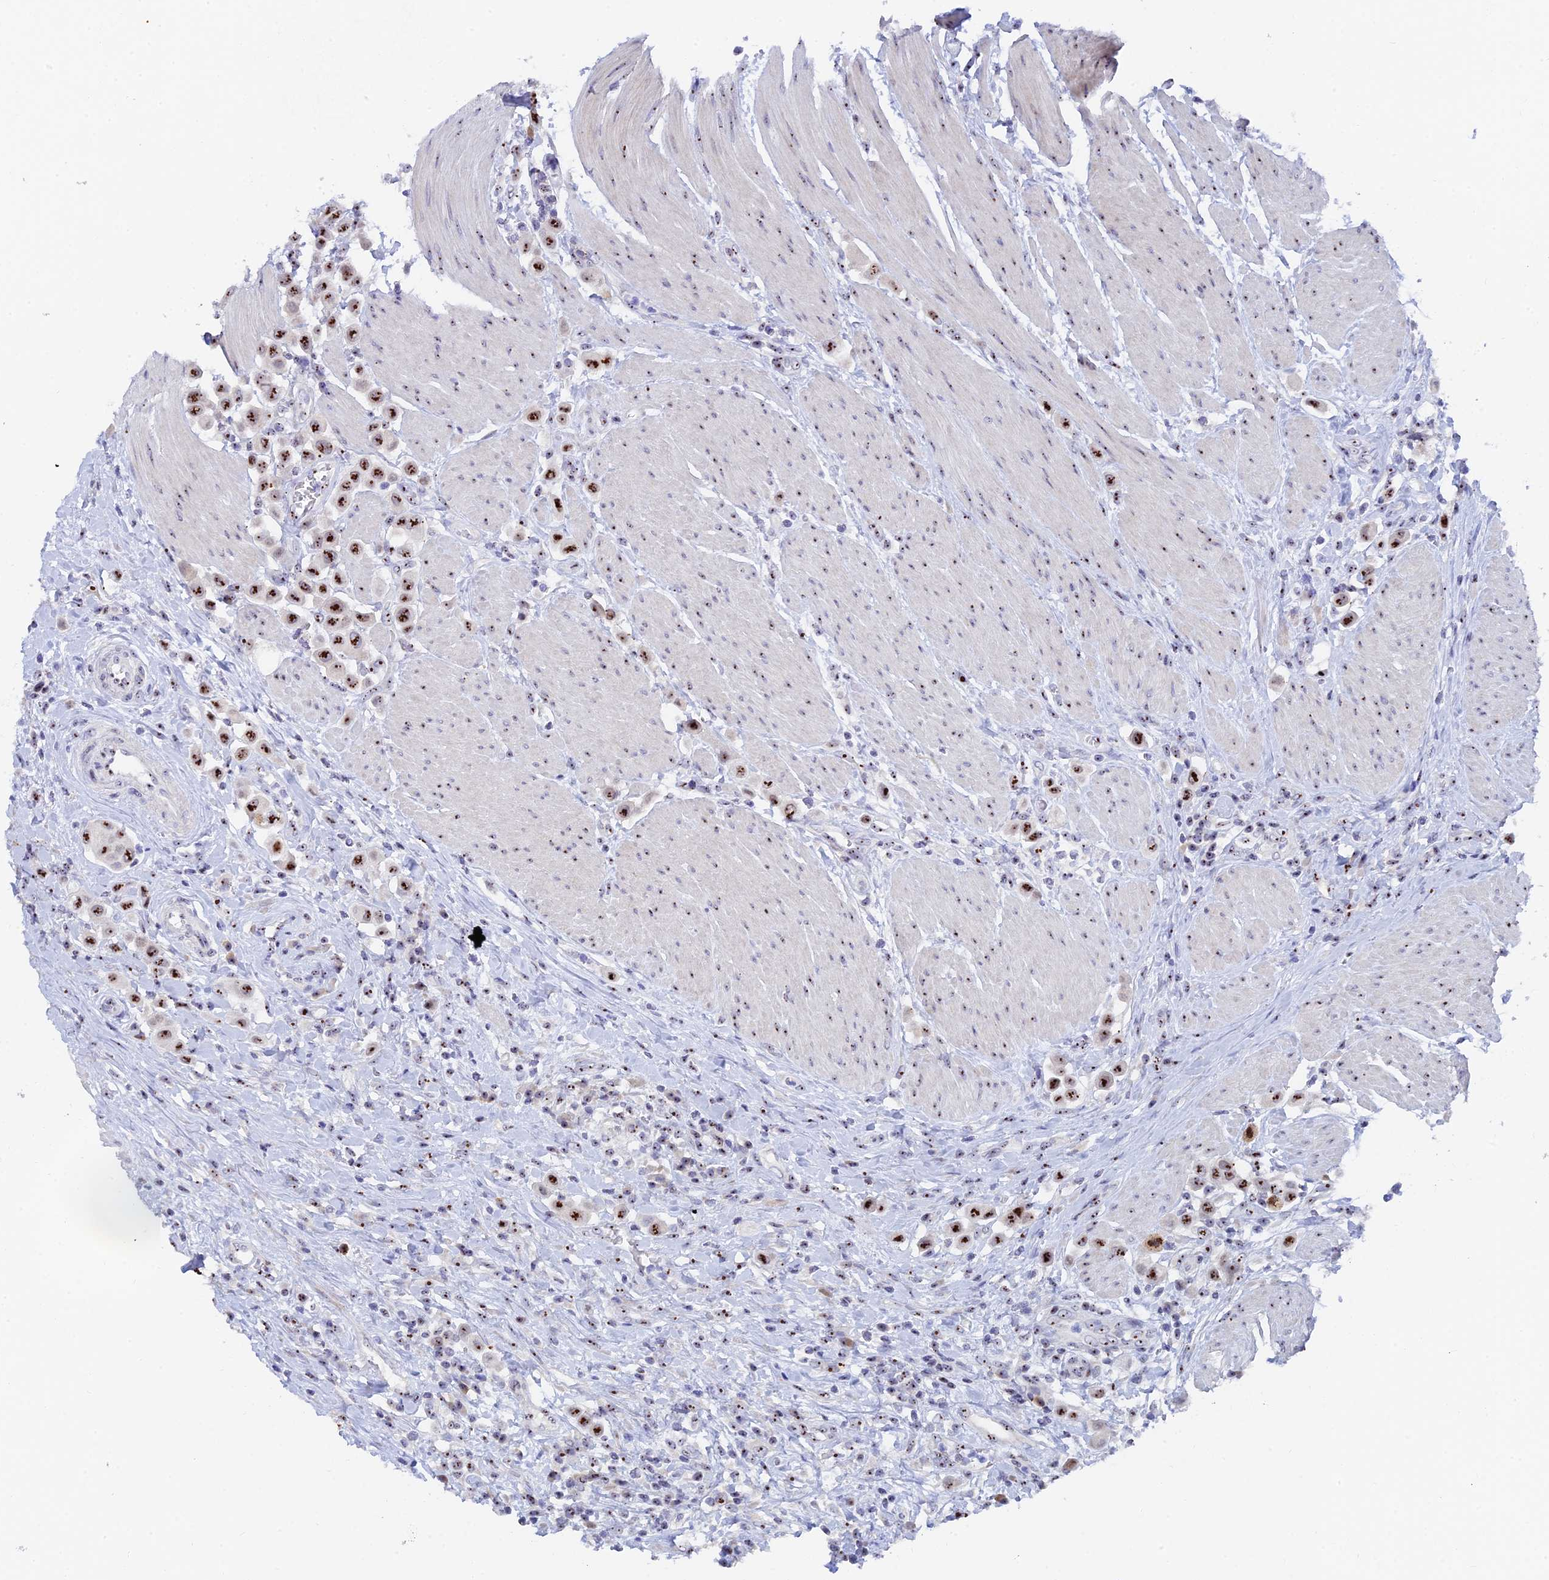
{"staining": {"intensity": "strong", "quantity": ">75%", "location": "nuclear"}, "tissue": "urothelial cancer", "cell_type": "Tumor cells", "image_type": "cancer", "snomed": [{"axis": "morphology", "description": "Urothelial carcinoma, High grade"}, {"axis": "topography", "description": "Urinary bladder"}], "caption": "High-power microscopy captured an immunohistochemistry histopathology image of urothelial carcinoma (high-grade), revealing strong nuclear expression in approximately >75% of tumor cells.", "gene": "RSL1D1", "patient": {"sex": "male", "age": 50}}